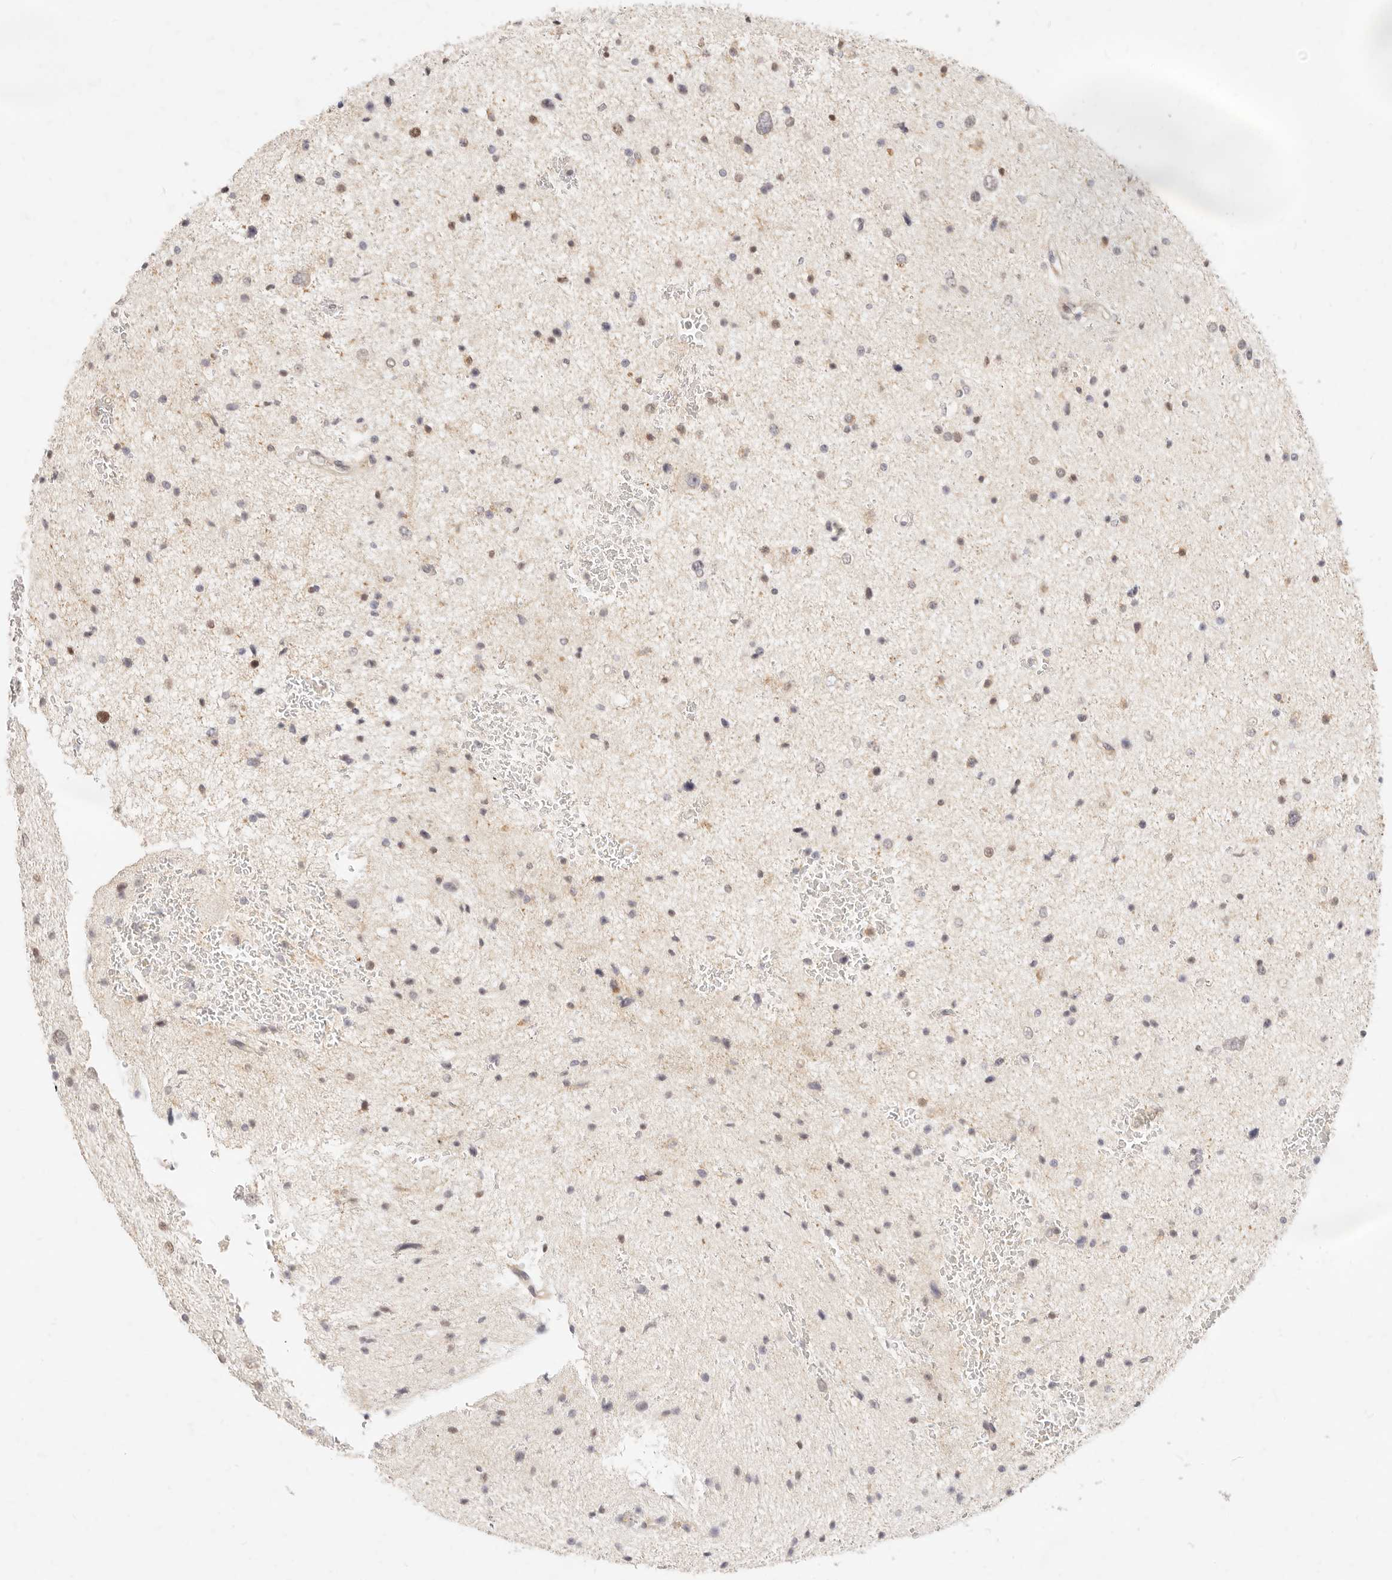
{"staining": {"intensity": "moderate", "quantity": "<25%", "location": "nuclear"}, "tissue": "glioma", "cell_type": "Tumor cells", "image_type": "cancer", "snomed": [{"axis": "morphology", "description": "Glioma, malignant, Low grade"}, {"axis": "topography", "description": "Cerebral cortex"}], "caption": "Immunohistochemistry (IHC) photomicrograph of neoplastic tissue: malignant glioma (low-grade) stained using IHC exhibits low levels of moderate protein expression localized specifically in the nuclear of tumor cells, appearing as a nuclear brown color.", "gene": "ASCL3", "patient": {"sex": "female", "age": 39}}